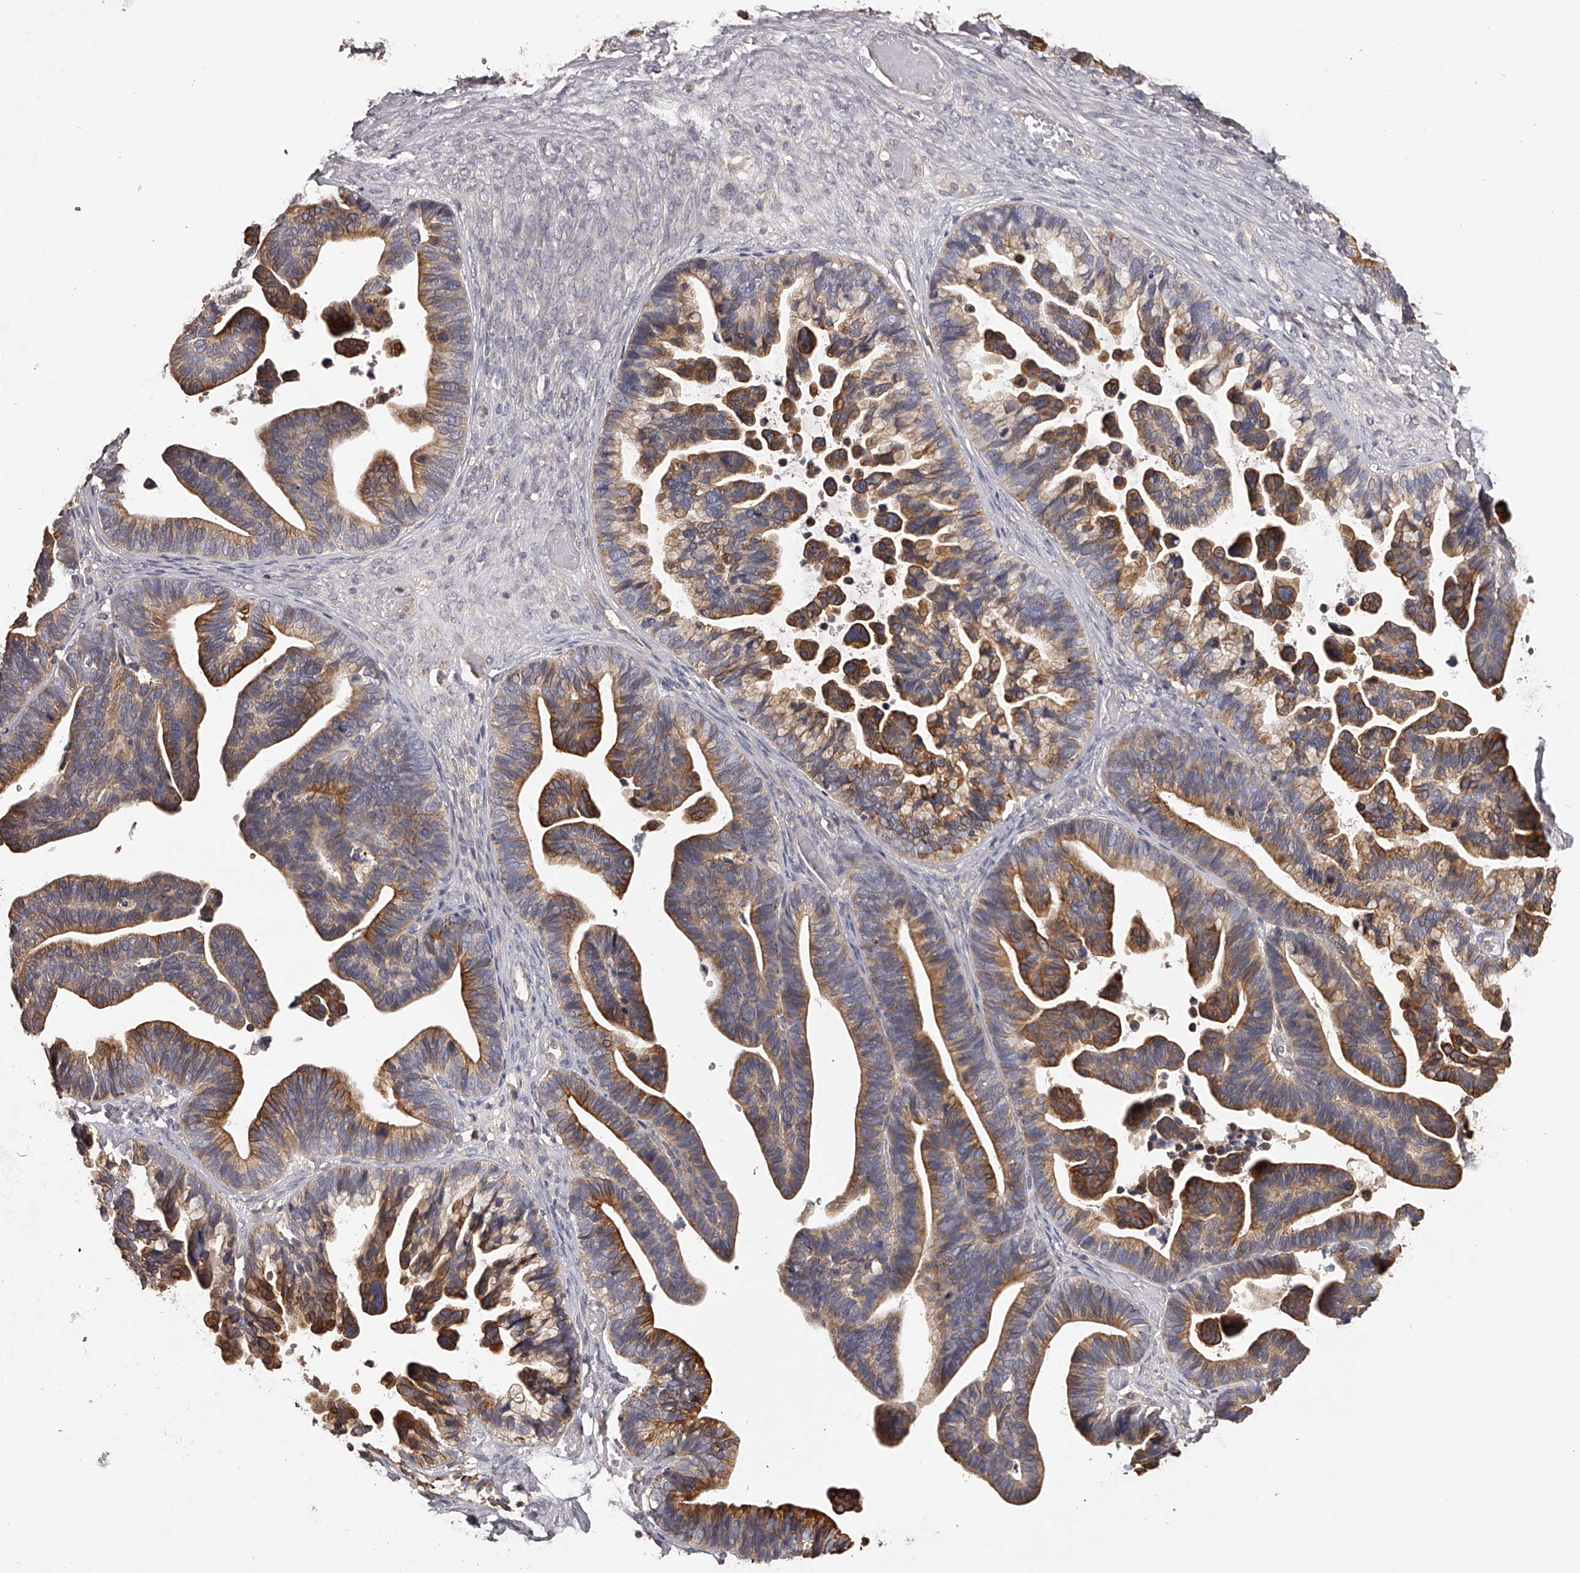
{"staining": {"intensity": "moderate", "quantity": ">75%", "location": "cytoplasmic/membranous"}, "tissue": "ovarian cancer", "cell_type": "Tumor cells", "image_type": "cancer", "snomed": [{"axis": "morphology", "description": "Cystadenocarcinoma, serous, NOS"}, {"axis": "topography", "description": "Ovary"}], "caption": "Protein analysis of ovarian cancer (serous cystadenocarcinoma) tissue exhibits moderate cytoplasmic/membranous positivity in about >75% of tumor cells.", "gene": "TNN", "patient": {"sex": "female", "age": 56}}